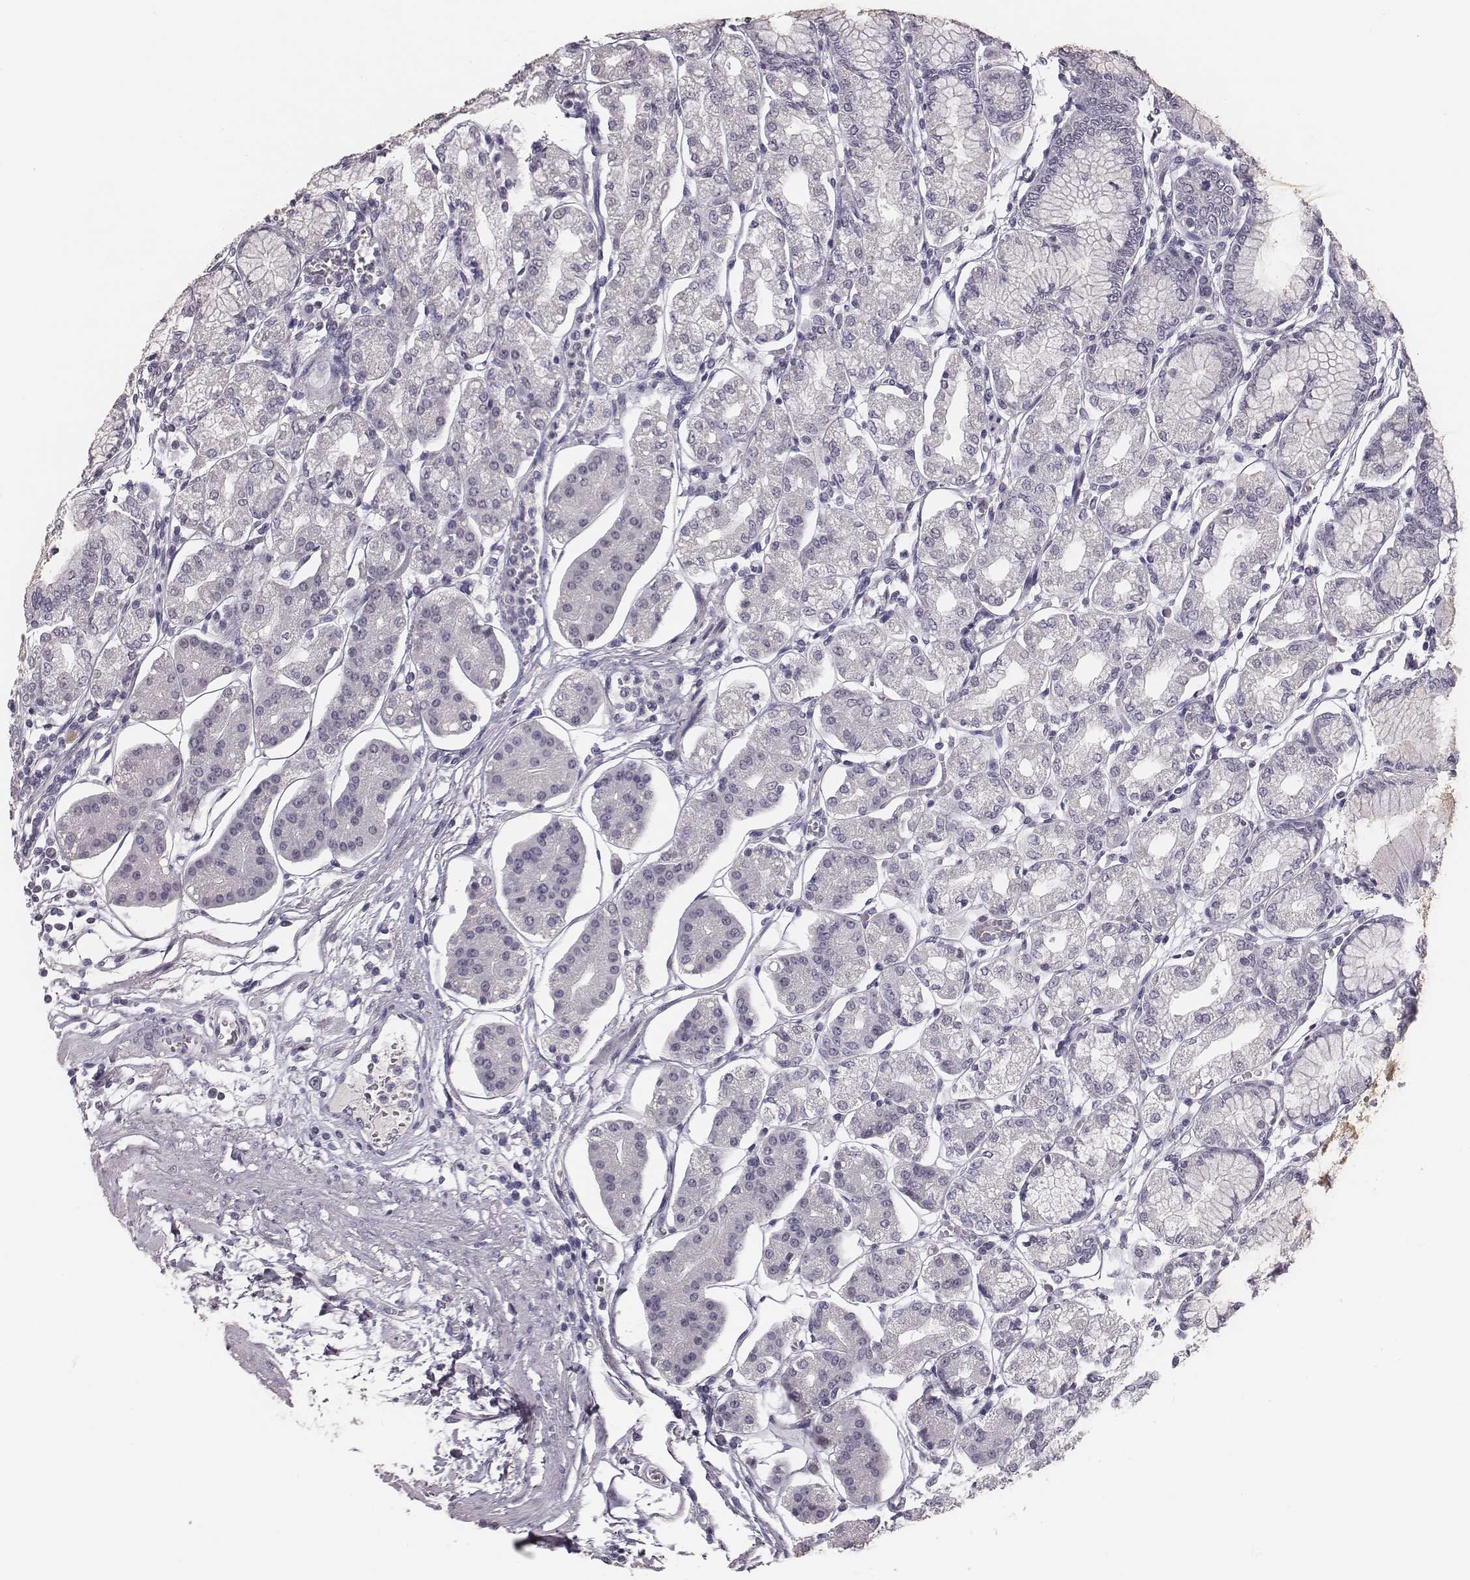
{"staining": {"intensity": "negative", "quantity": "none", "location": "none"}, "tissue": "stomach", "cell_type": "Glandular cells", "image_type": "normal", "snomed": [{"axis": "morphology", "description": "Normal tissue, NOS"}, {"axis": "topography", "description": "Skeletal muscle"}, {"axis": "topography", "description": "Stomach"}], "caption": "This image is of unremarkable stomach stained with immunohistochemistry (IHC) to label a protein in brown with the nuclei are counter-stained blue. There is no positivity in glandular cells.", "gene": "CSHL1", "patient": {"sex": "female", "age": 57}}